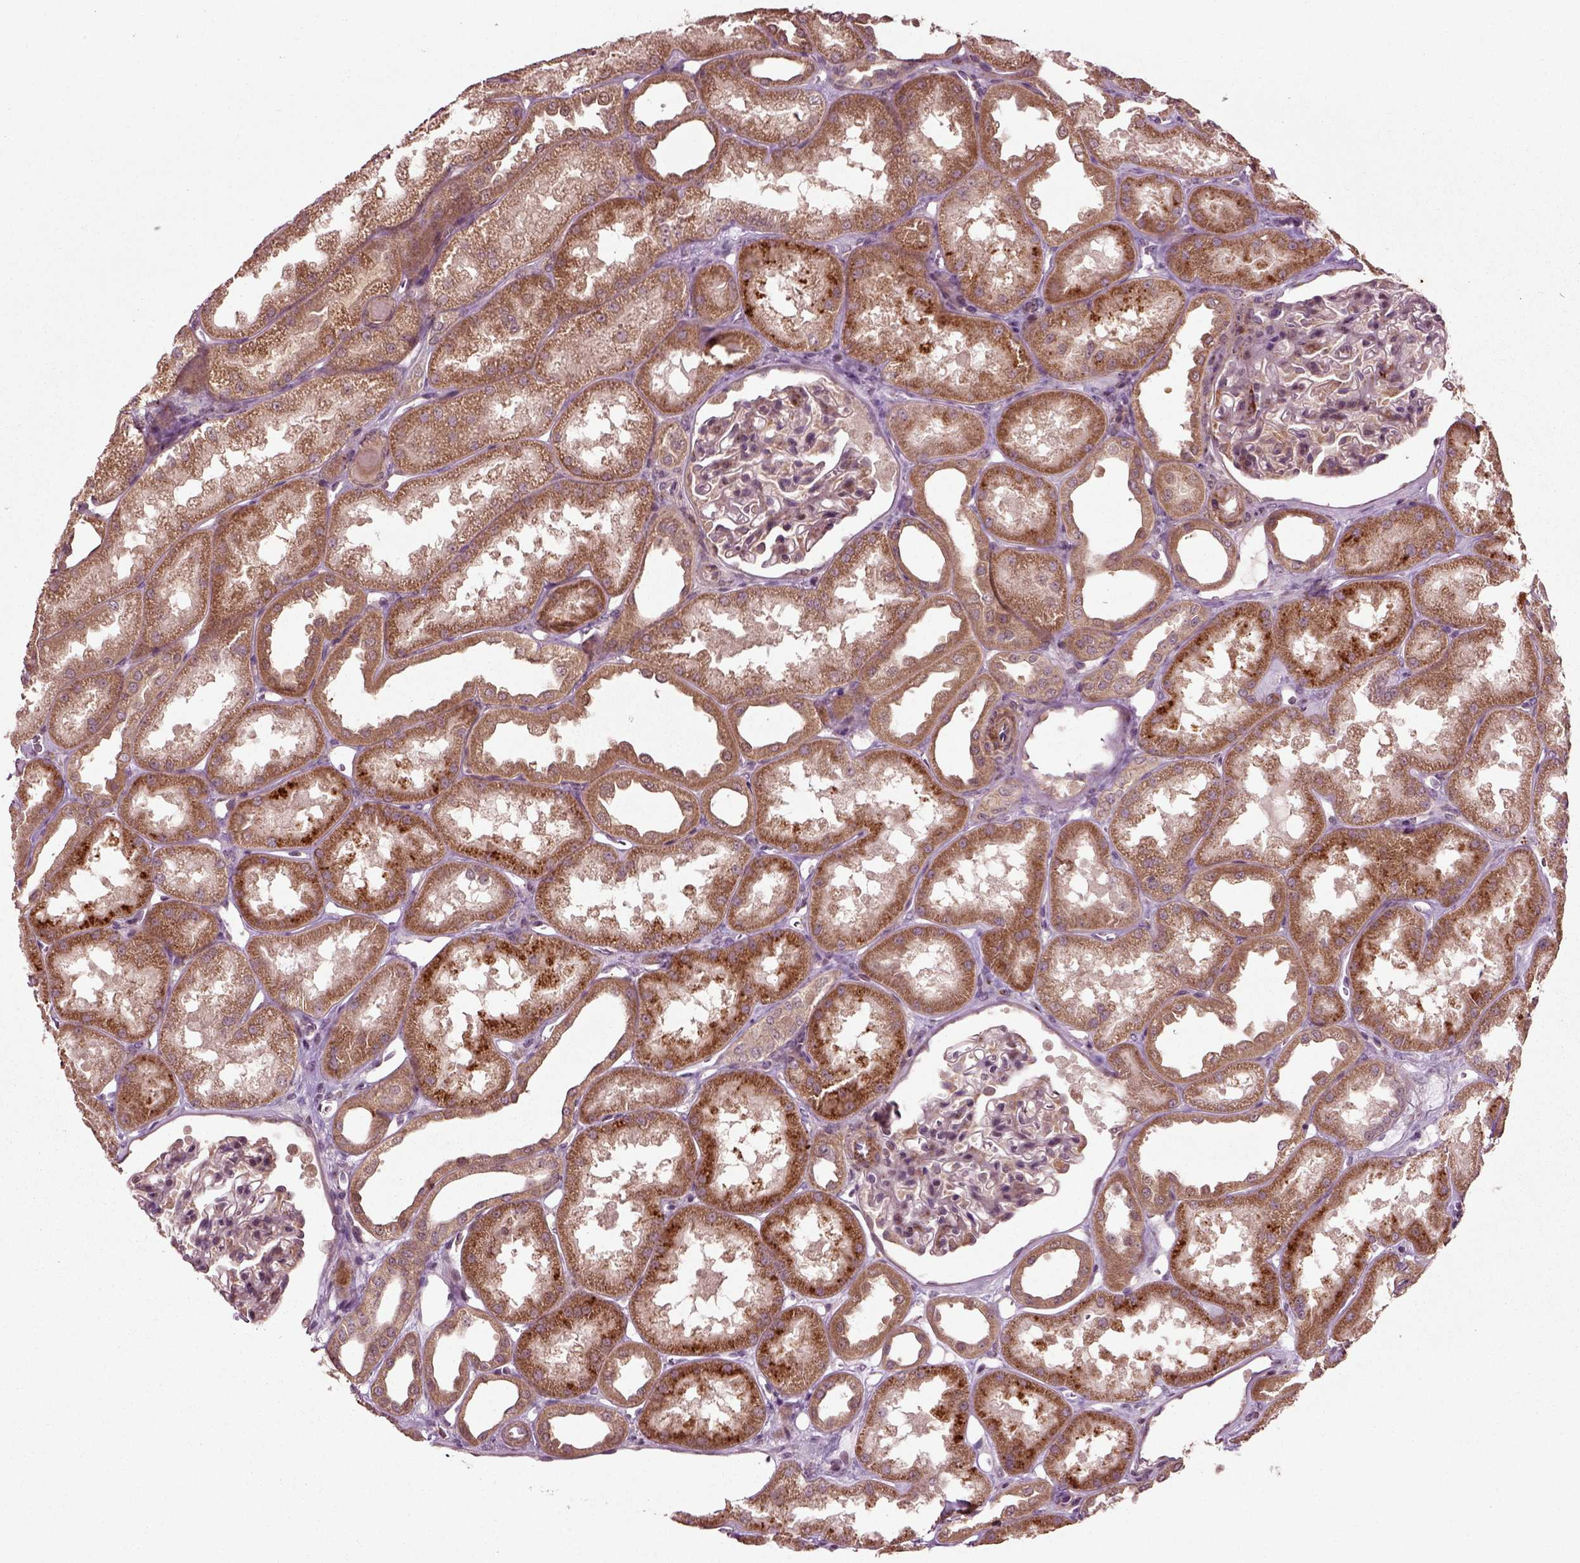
{"staining": {"intensity": "moderate", "quantity": "<25%", "location": "cytoplasmic/membranous"}, "tissue": "kidney", "cell_type": "Cells in glomeruli", "image_type": "normal", "snomed": [{"axis": "morphology", "description": "Normal tissue, NOS"}, {"axis": "topography", "description": "Kidney"}], "caption": "Immunohistochemistry of benign kidney displays low levels of moderate cytoplasmic/membranous expression in approximately <25% of cells in glomeruli.", "gene": "PLCD3", "patient": {"sex": "male", "age": 61}}